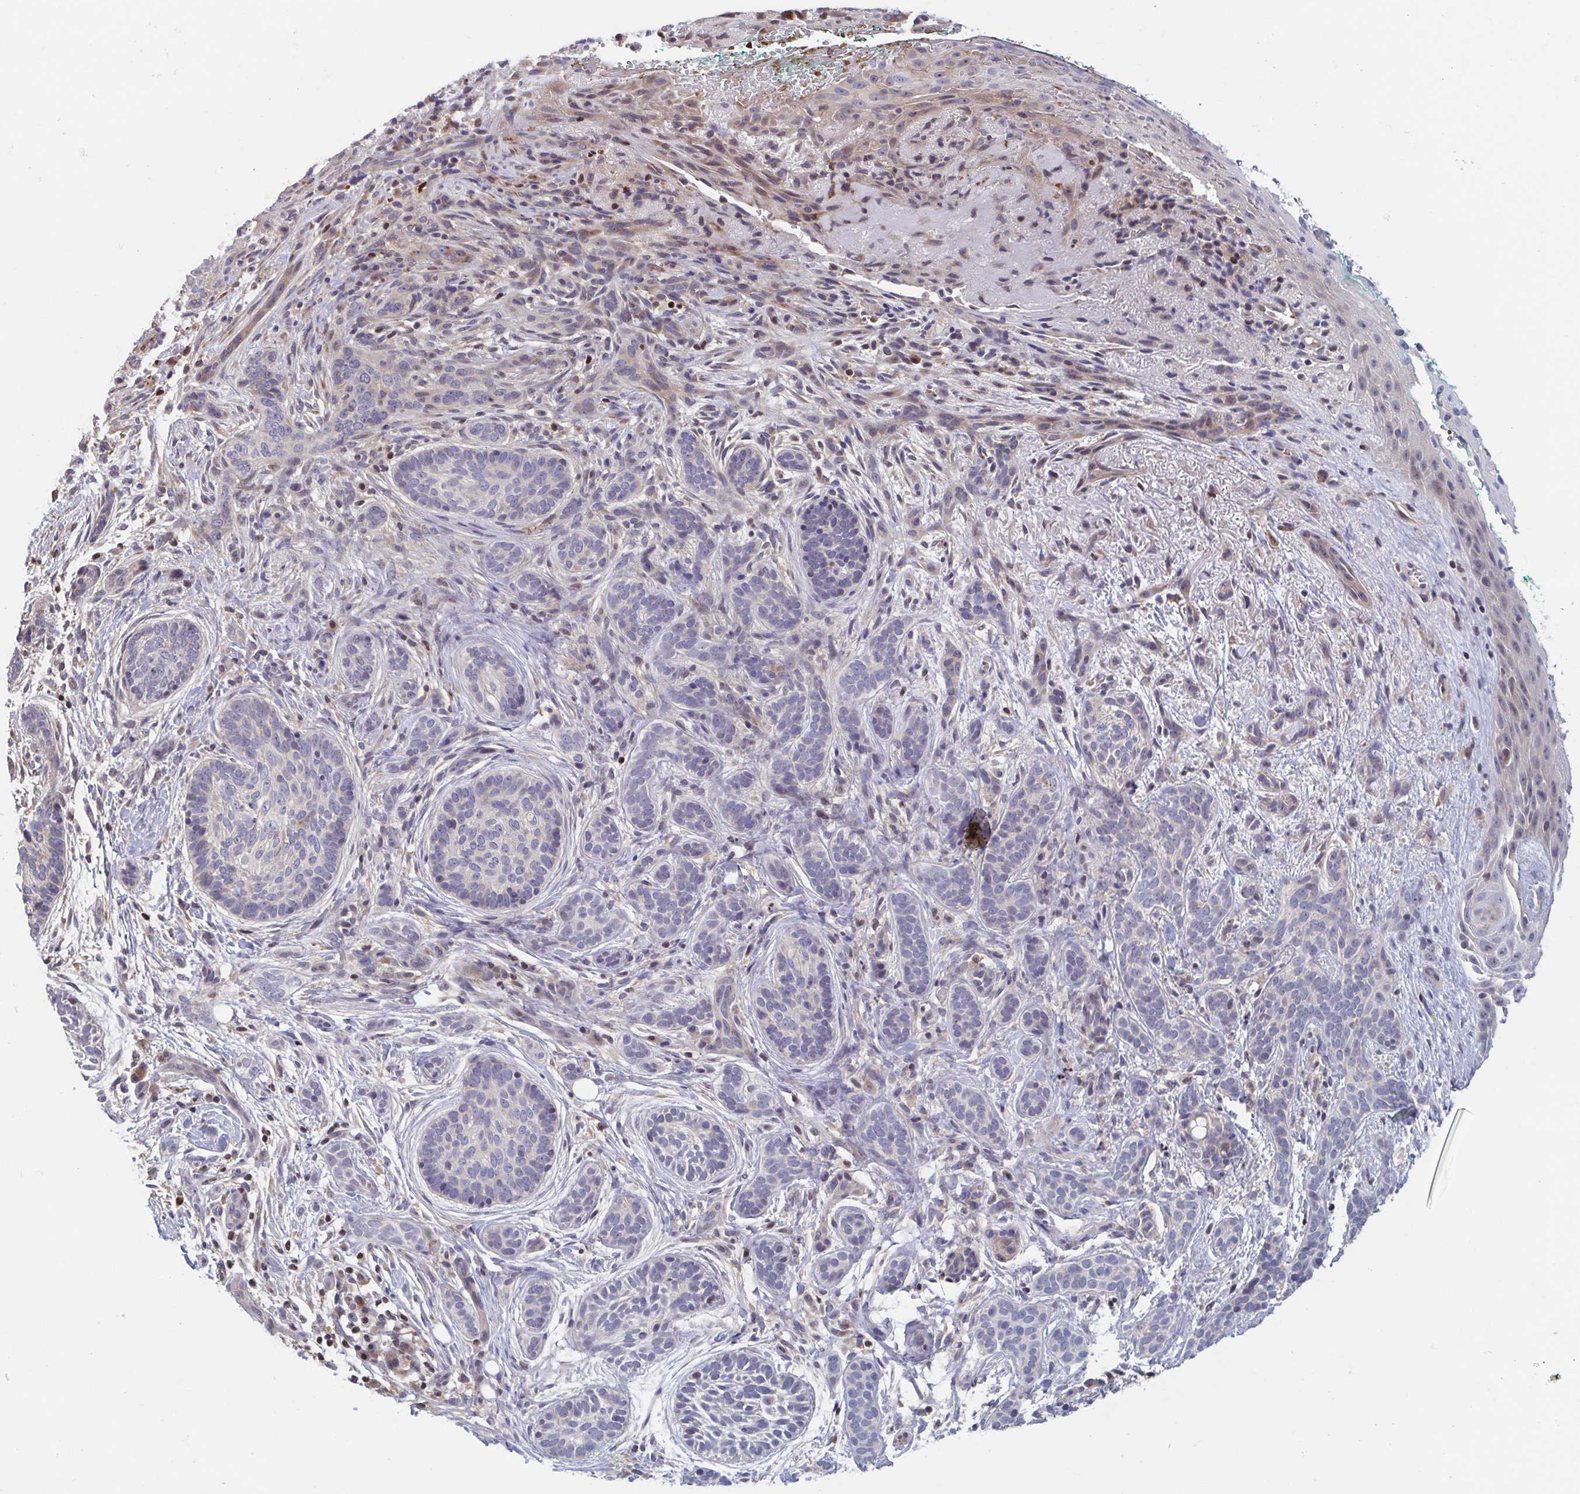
{"staining": {"intensity": "negative", "quantity": "none", "location": "none"}, "tissue": "skin cancer", "cell_type": "Tumor cells", "image_type": "cancer", "snomed": [{"axis": "morphology", "description": "Basal cell carcinoma"}, {"axis": "topography", "description": "Skin"}], "caption": "Immunohistochemical staining of skin basal cell carcinoma demonstrates no significant staining in tumor cells.", "gene": "LRRC38", "patient": {"sex": "male", "age": 63}}